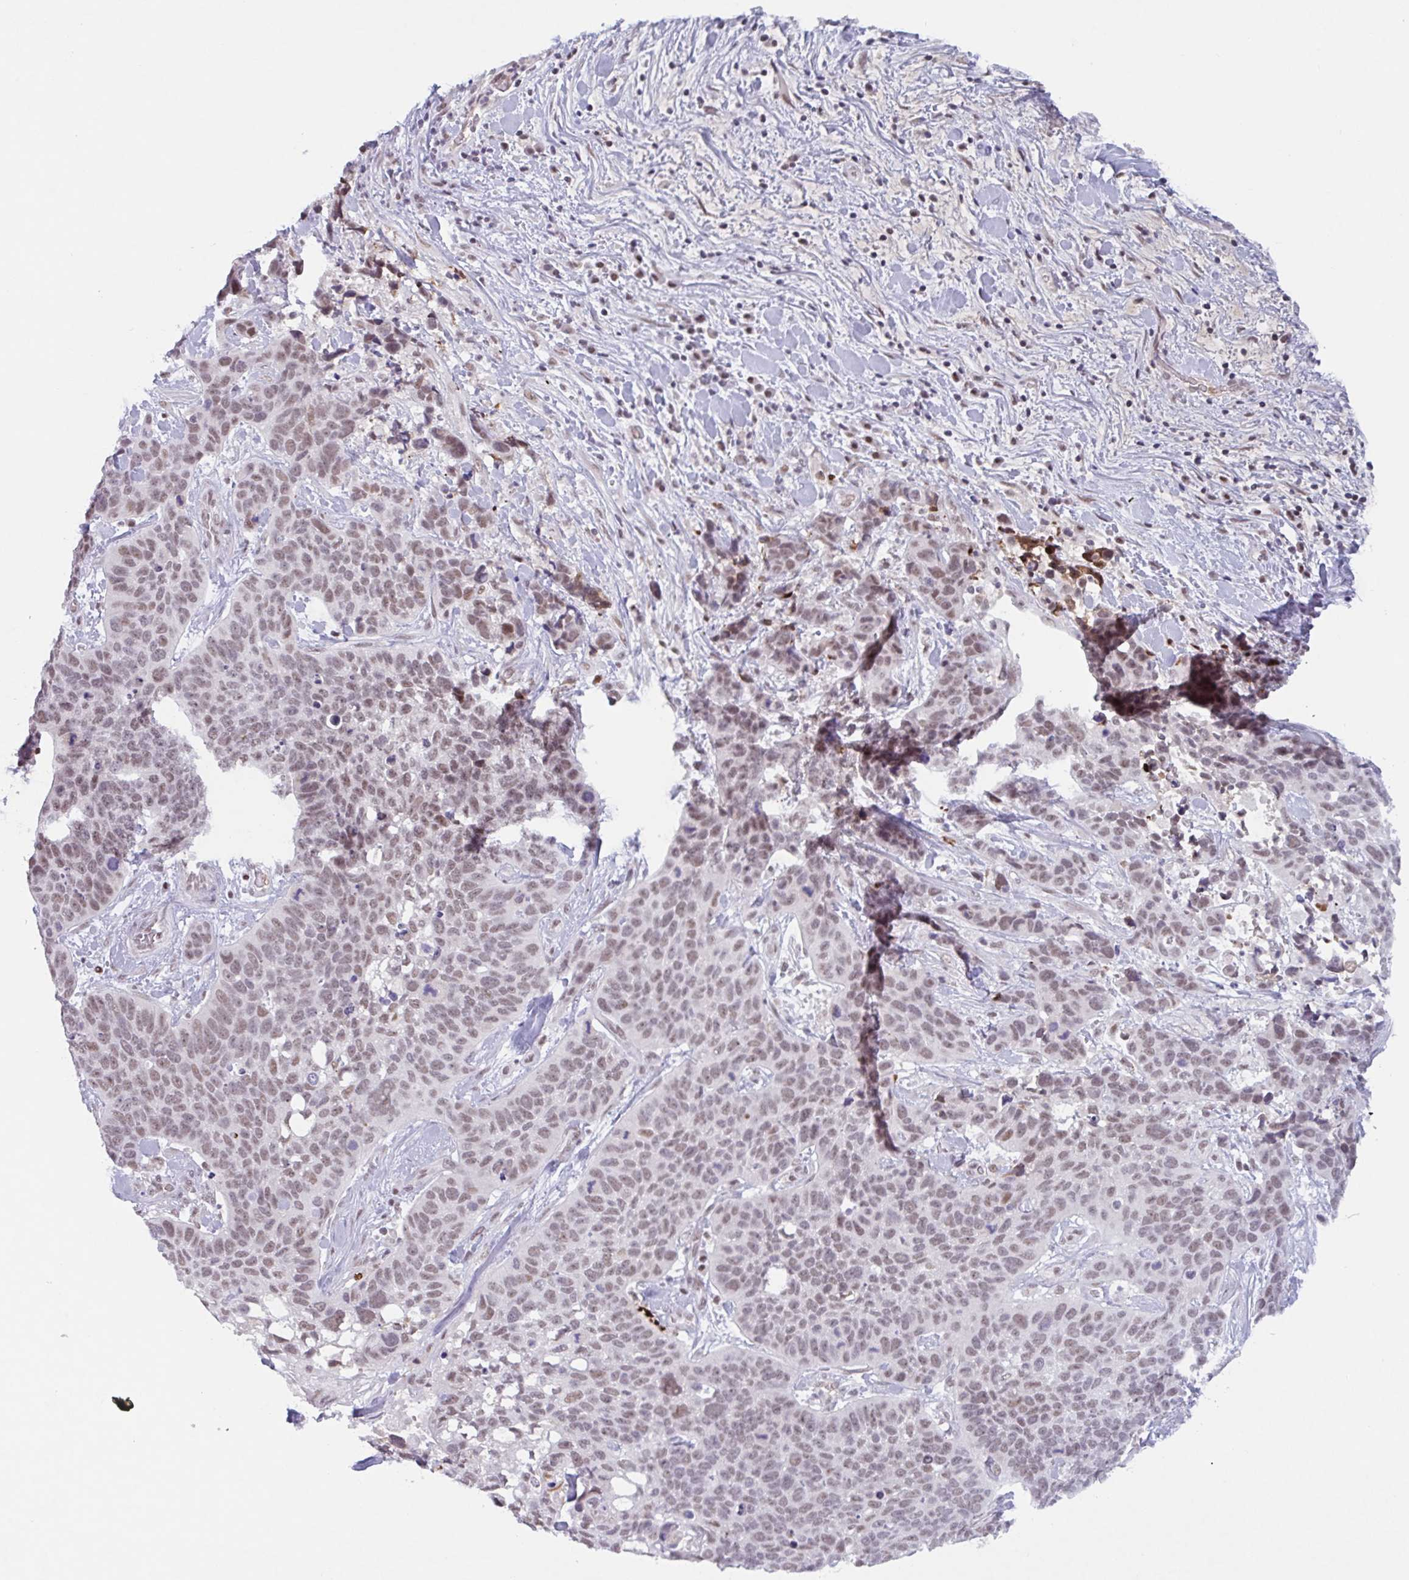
{"staining": {"intensity": "moderate", "quantity": ">75%", "location": "nuclear"}, "tissue": "lung cancer", "cell_type": "Tumor cells", "image_type": "cancer", "snomed": [{"axis": "morphology", "description": "Squamous cell carcinoma, NOS"}, {"axis": "topography", "description": "Lung"}], "caption": "This is an image of IHC staining of lung cancer (squamous cell carcinoma), which shows moderate positivity in the nuclear of tumor cells.", "gene": "PLG", "patient": {"sex": "male", "age": 62}}